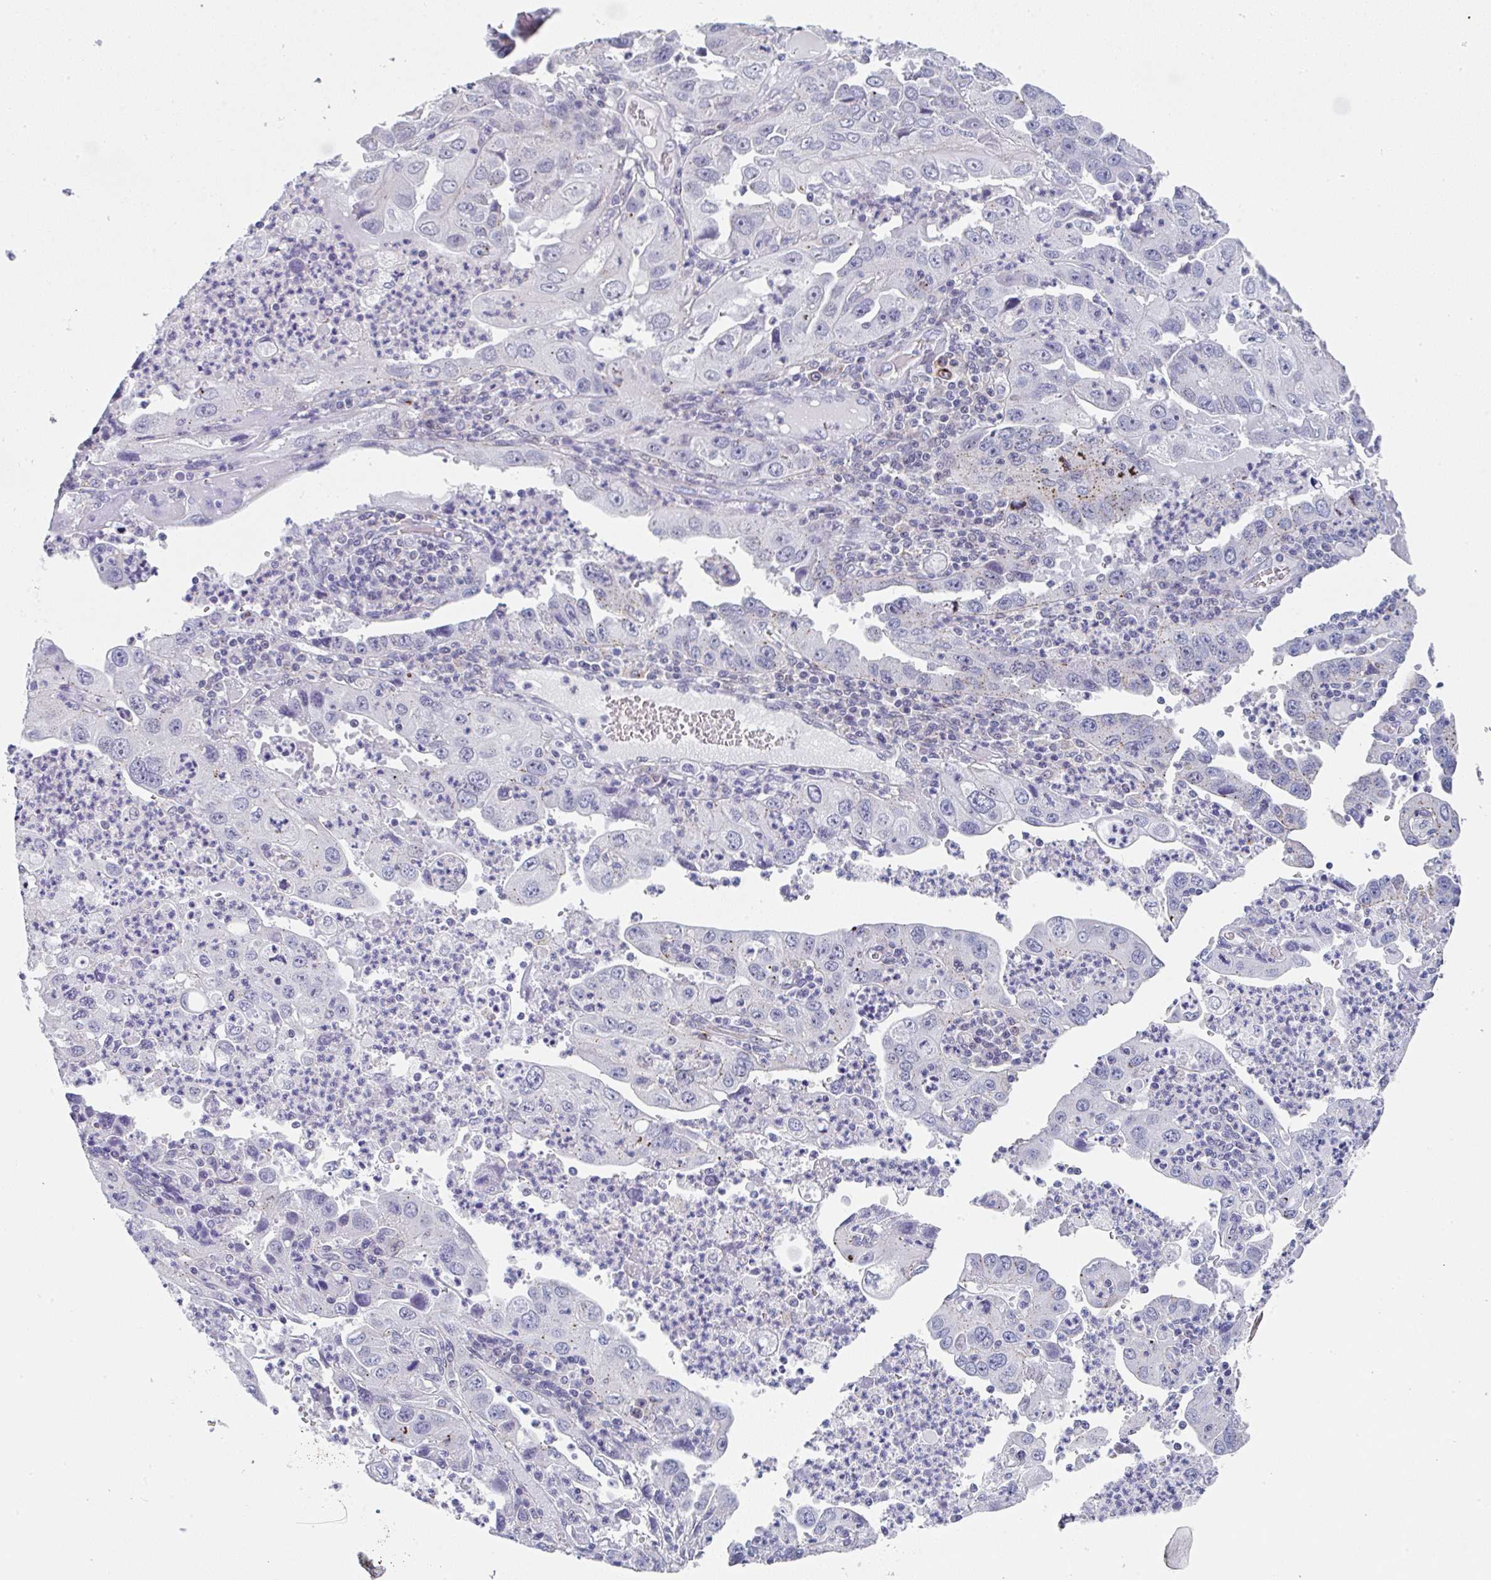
{"staining": {"intensity": "negative", "quantity": "none", "location": "none"}, "tissue": "endometrial cancer", "cell_type": "Tumor cells", "image_type": "cancer", "snomed": [{"axis": "morphology", "description": "Adenocarcinoma, NOS"}, {"axis": "topography", "description": "Uterus"}], "caption": "The photomicrograph exhibits no significant staining in tumor cells of adenocarcinoma (endometrial).", "gene": "TNFRSF8", "patient": {"sex": "female", "age": 62}}